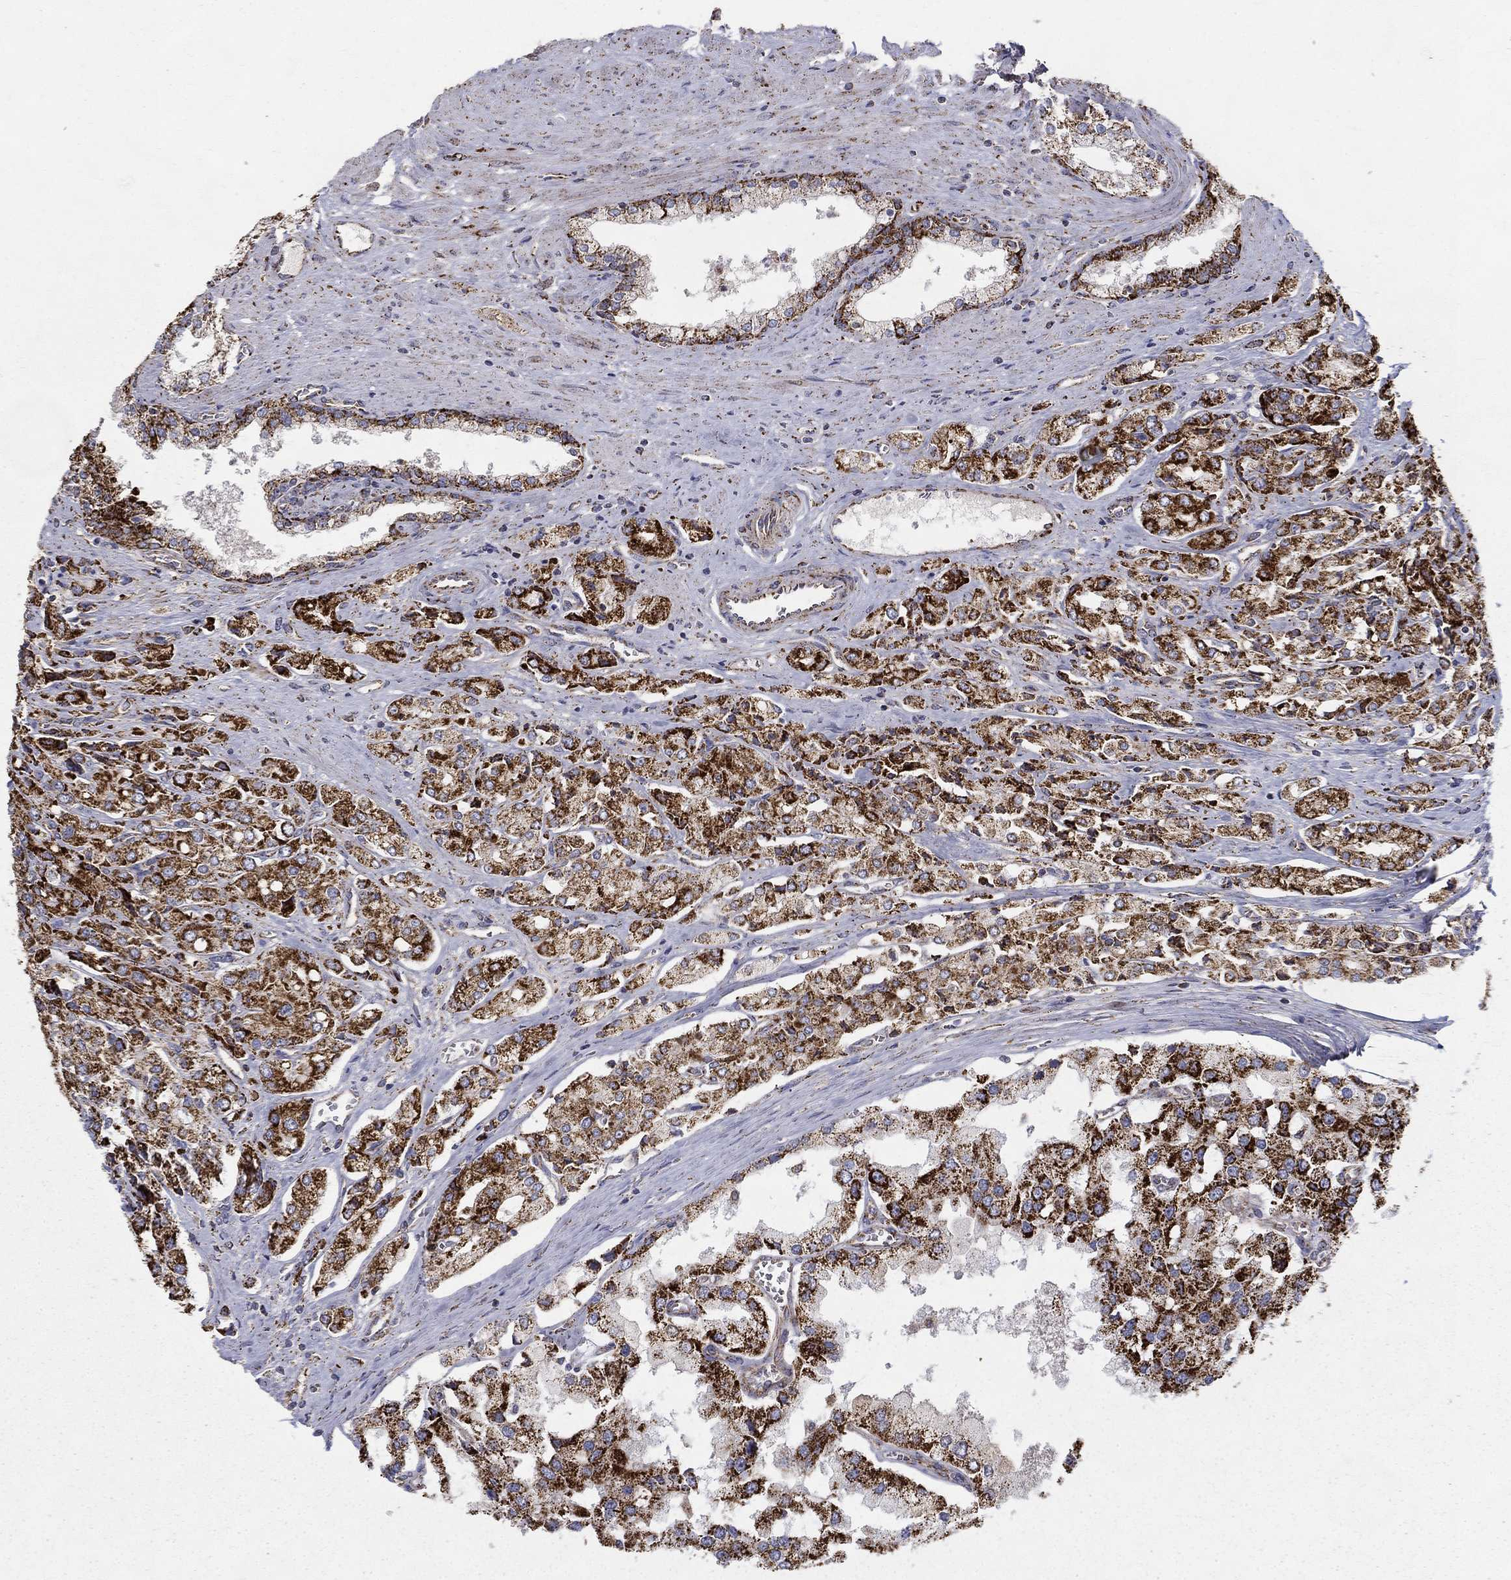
{"staining": {"intensity": "strong", "quantity": ">75%", "location": "cytoplasmic/membranous"}, "tissue": "prostate cancer", "cell_type": "Tumor cells", "image_type": "cancer", "snomed": [{"axis": "morphology", "description": "Adenocarcinoma, NOS"}, {"axis": "topography", "description": "Prostate and seminal vesicle, NOS"}, {"axis": "topography", "description": "Prostate"}], "caption": "The micrograph demonstrates immunohistochemical staining of prostate cancer. There is strong cytoplasmic/membranous expression is appreciated in approximately >75% of tumor cells.", "gene": "GCSH", "patient": {"sex": "male", "age": 67}}